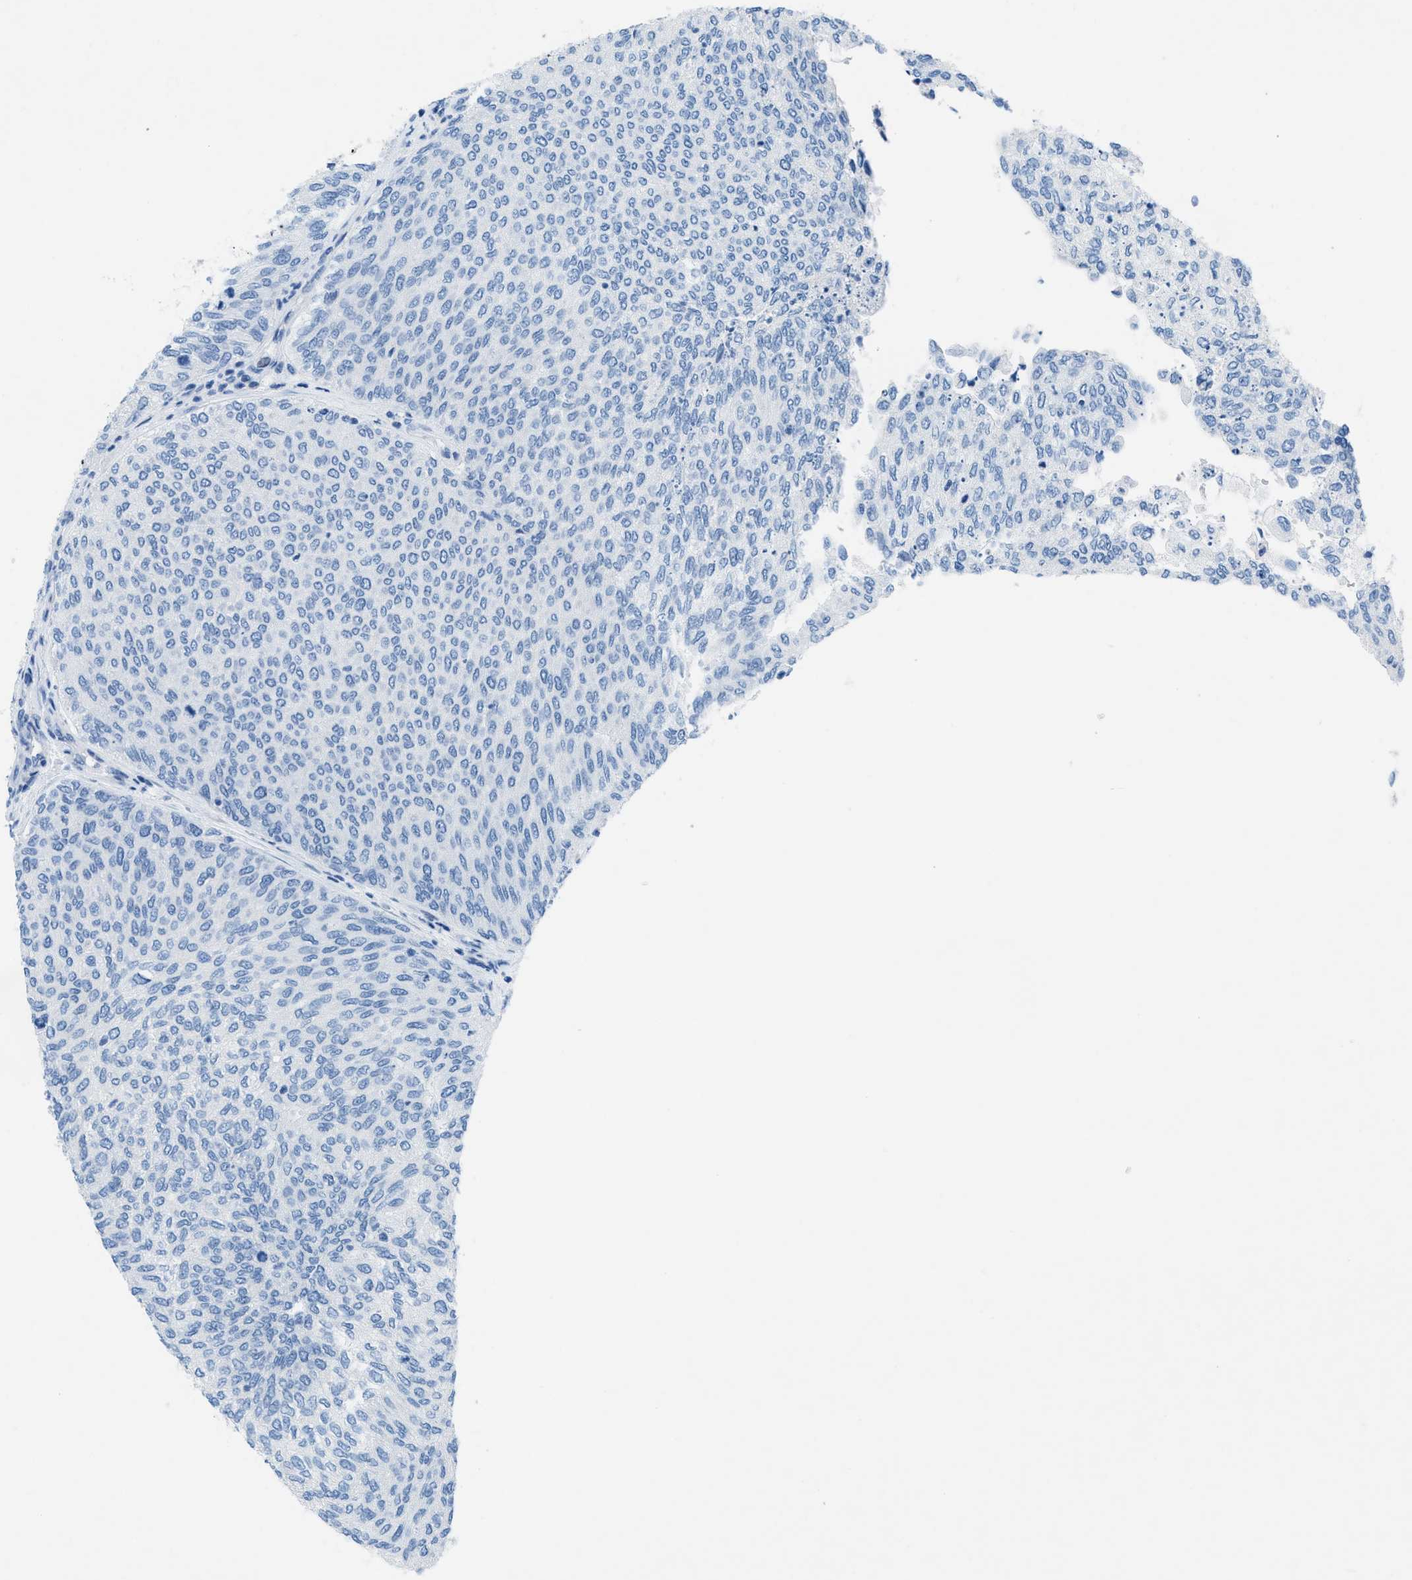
{"staining": {"intensity": "negative", "quantity": "none", "location": "none"}, "tissue": "urothelial cancer", "cell_type": "Tumor cells", "image_type": "cancer", "snomed": [{"axis": "morphology", "description": "Urothelial carcinoma, Low grade"}, {"axis": "topography", "description": "Urinary bladder"}], "caption": "High magnification brightfield microscopy of urothelial cancer stained with DAB (3,3'-diaminobenzidine) (brown) and counterstained with hematoxylin (blue): tumor cells show no significant positivity.", "gene": "GALNT17", "patient": {"sex": "female", "age": 79}}